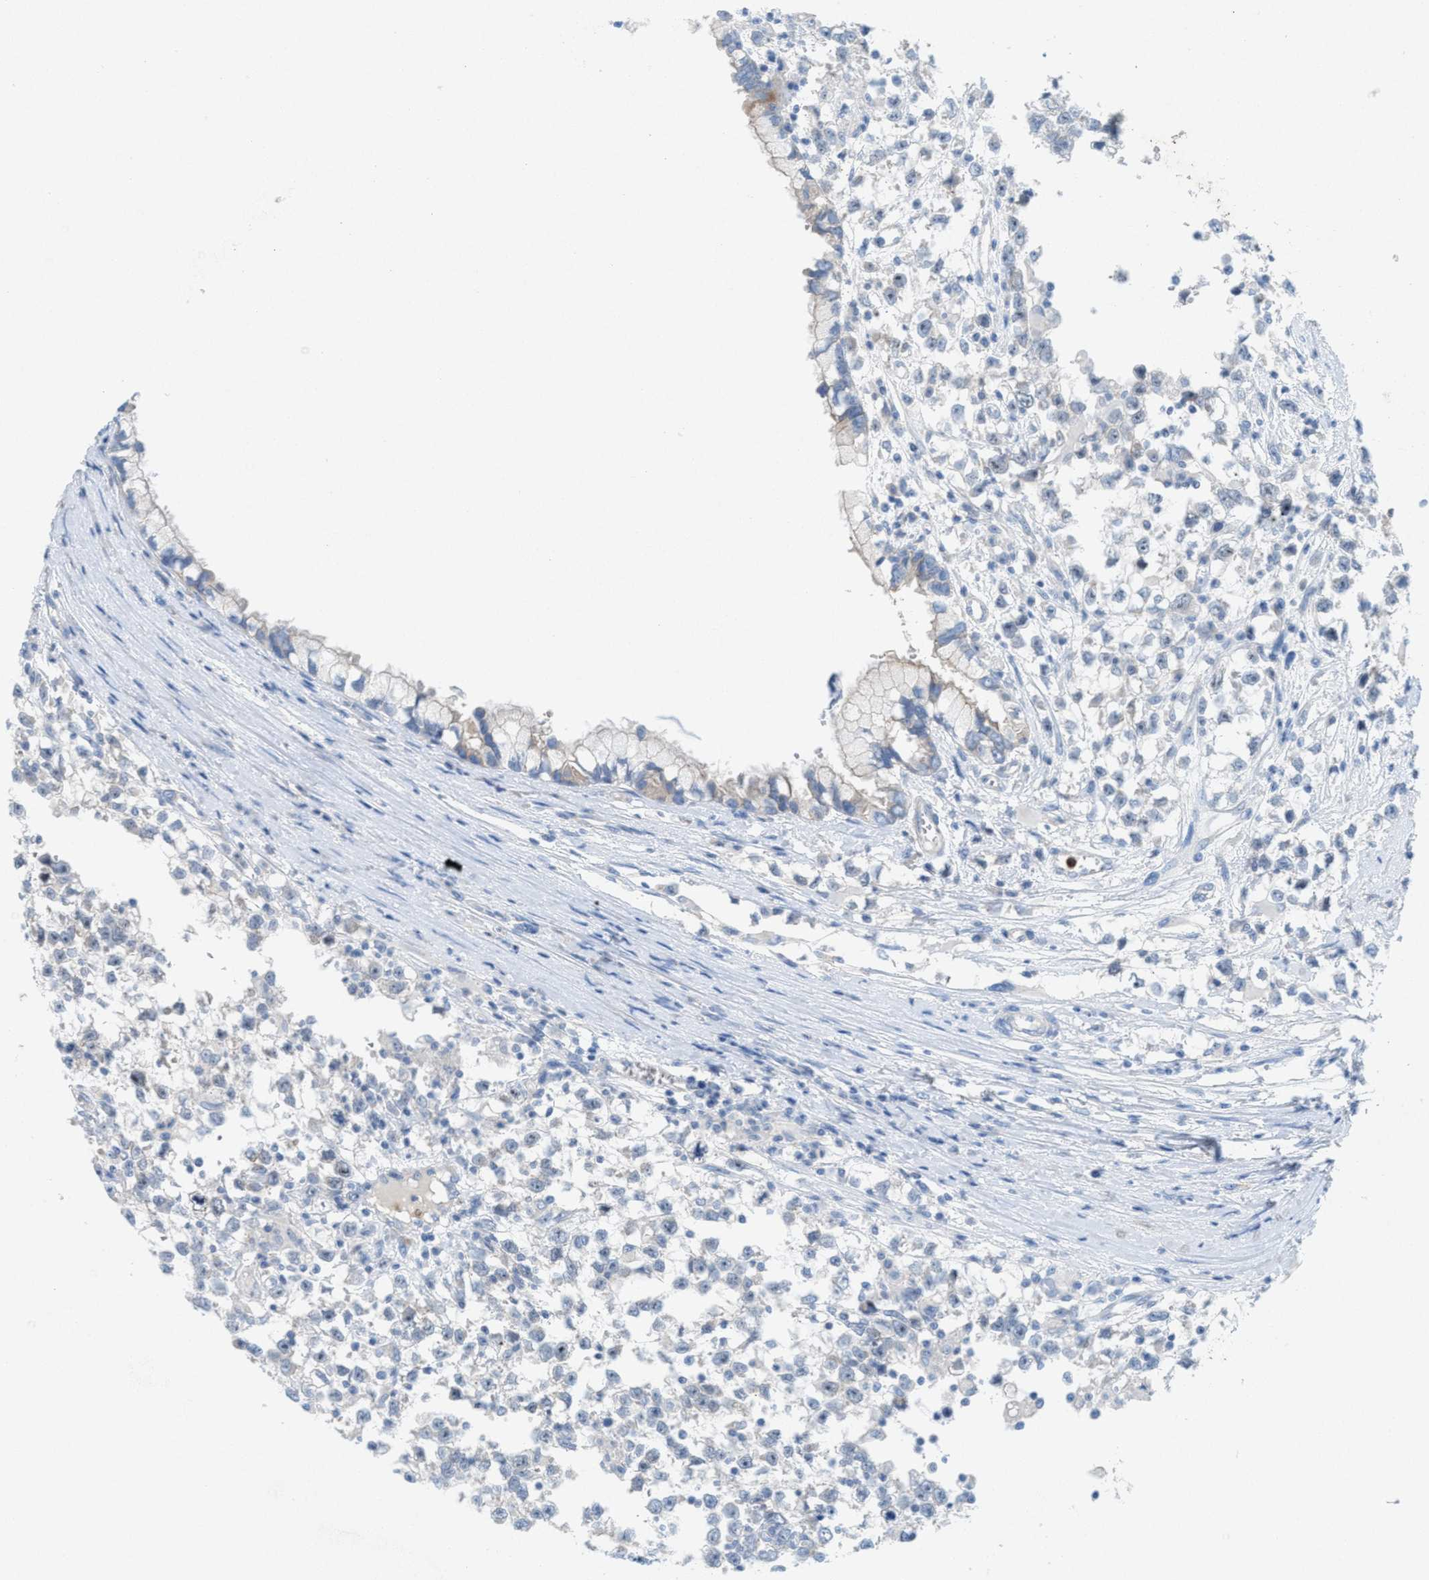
{"staining": {"intensity": "negative", "quantity": "none", "location": "none"}, "tissue": "testis cancer", "cell_type": "Tumor cells", "image_type": "cancer", "snomed": [{"axis": "morphology", "description": "Seminoma, NOS"}, {"axis": "morphology", "description": "Carcinoma, Embryonal, NOS"}, {"axis": "topography", "description": "Testis"}], "caption": "This is an immunohistochemistry image of human testis cancer (embryonal carcinoma). There is no expression in tumor cells.", "gene": "CMTM1", "patient": {"sex": "male", "age": 51}}